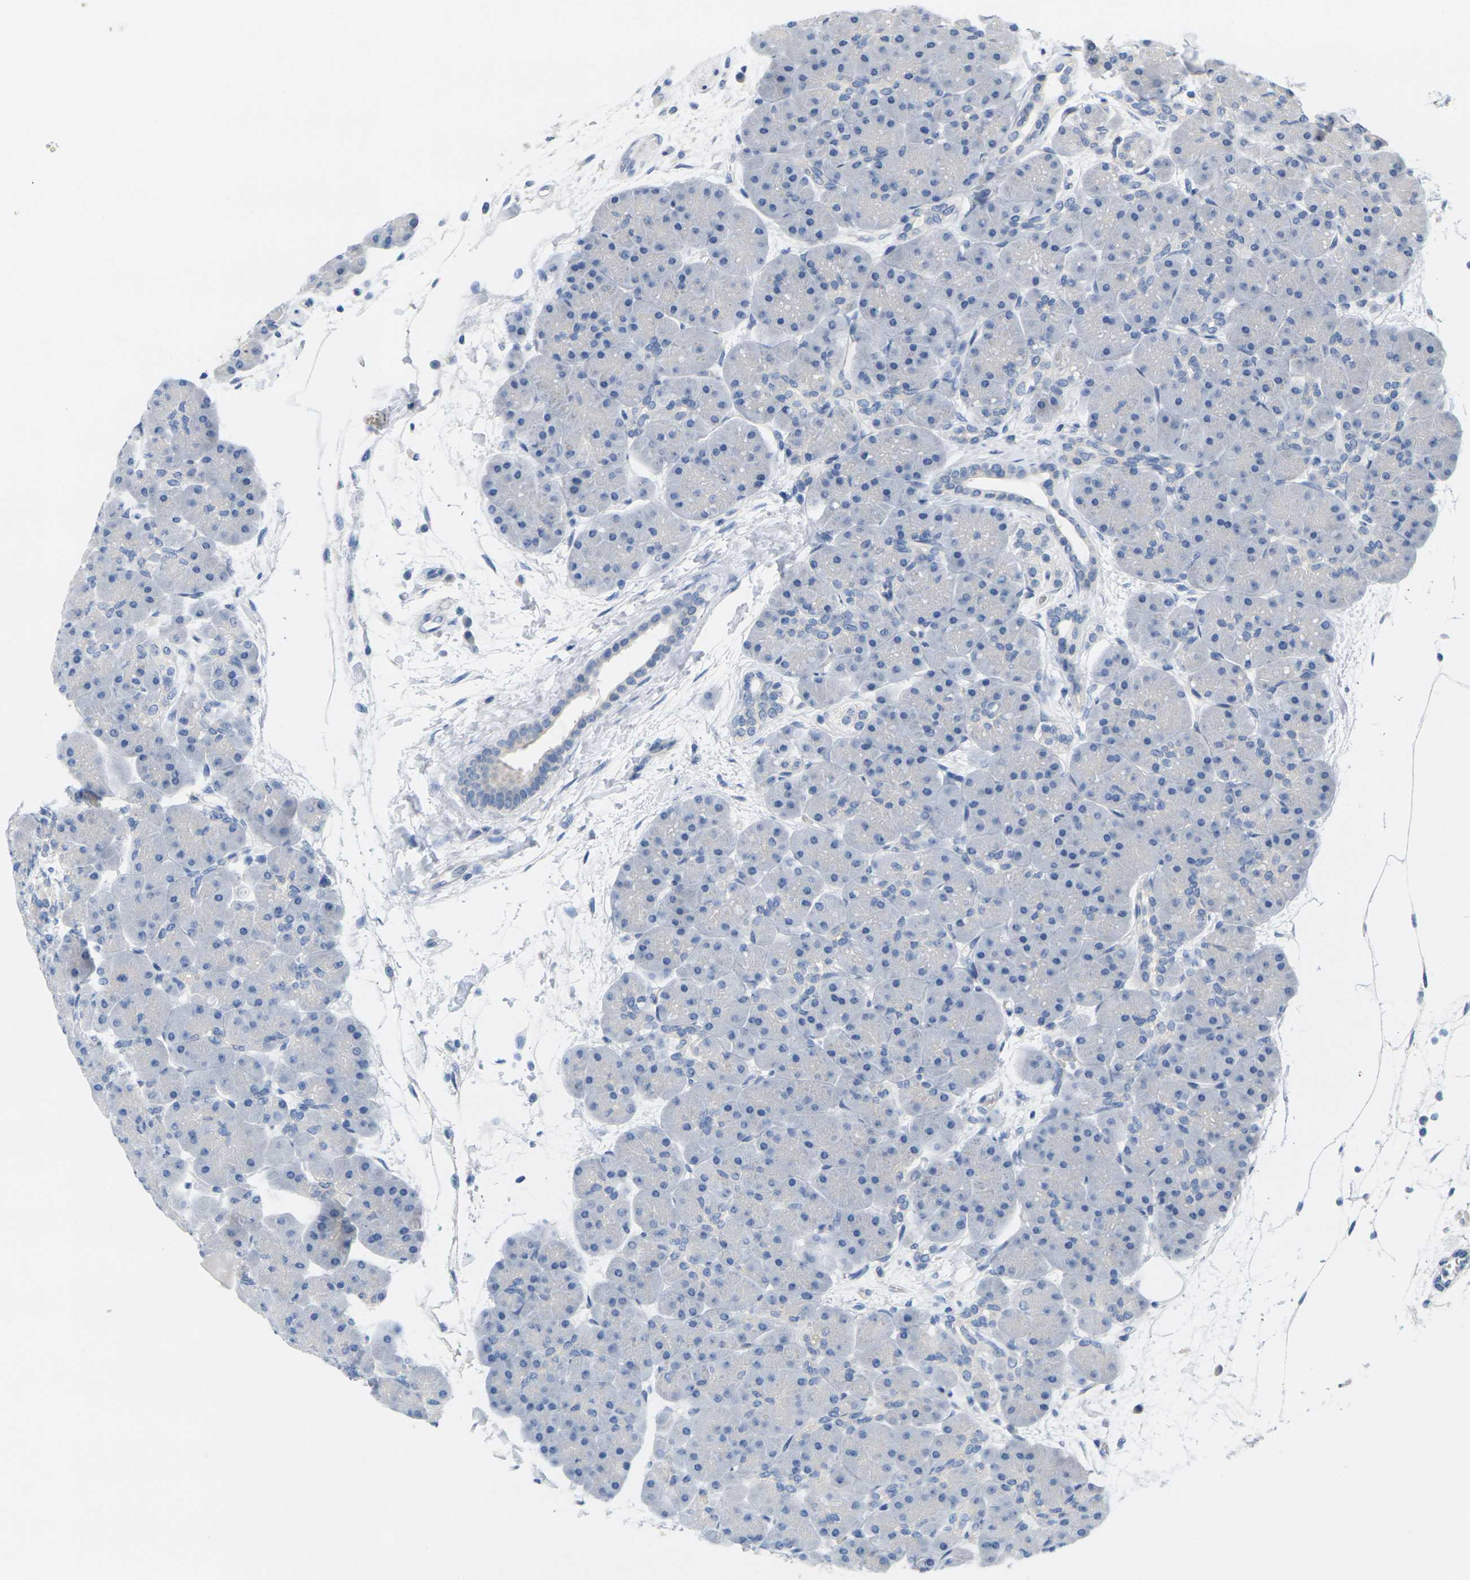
{"staining": {"intensity": "negative", "quantity": "none", "location": "none"}, "tissue": "pancreas", "cell_type": "Exocrine glandular cells", "image_type": "normal", "snomed": [{"axis": "morphology", "description": "Normal tissue, NOS"}, {"axis": "topography", "description": "Pancreas"}], "caption": "This is an IHC photomicrograph of unremarkable pancreas. There is no staining in exocrine glandular cells.", "gene": "TNNI3", "patient": {"sex": "male", "age": 66}}